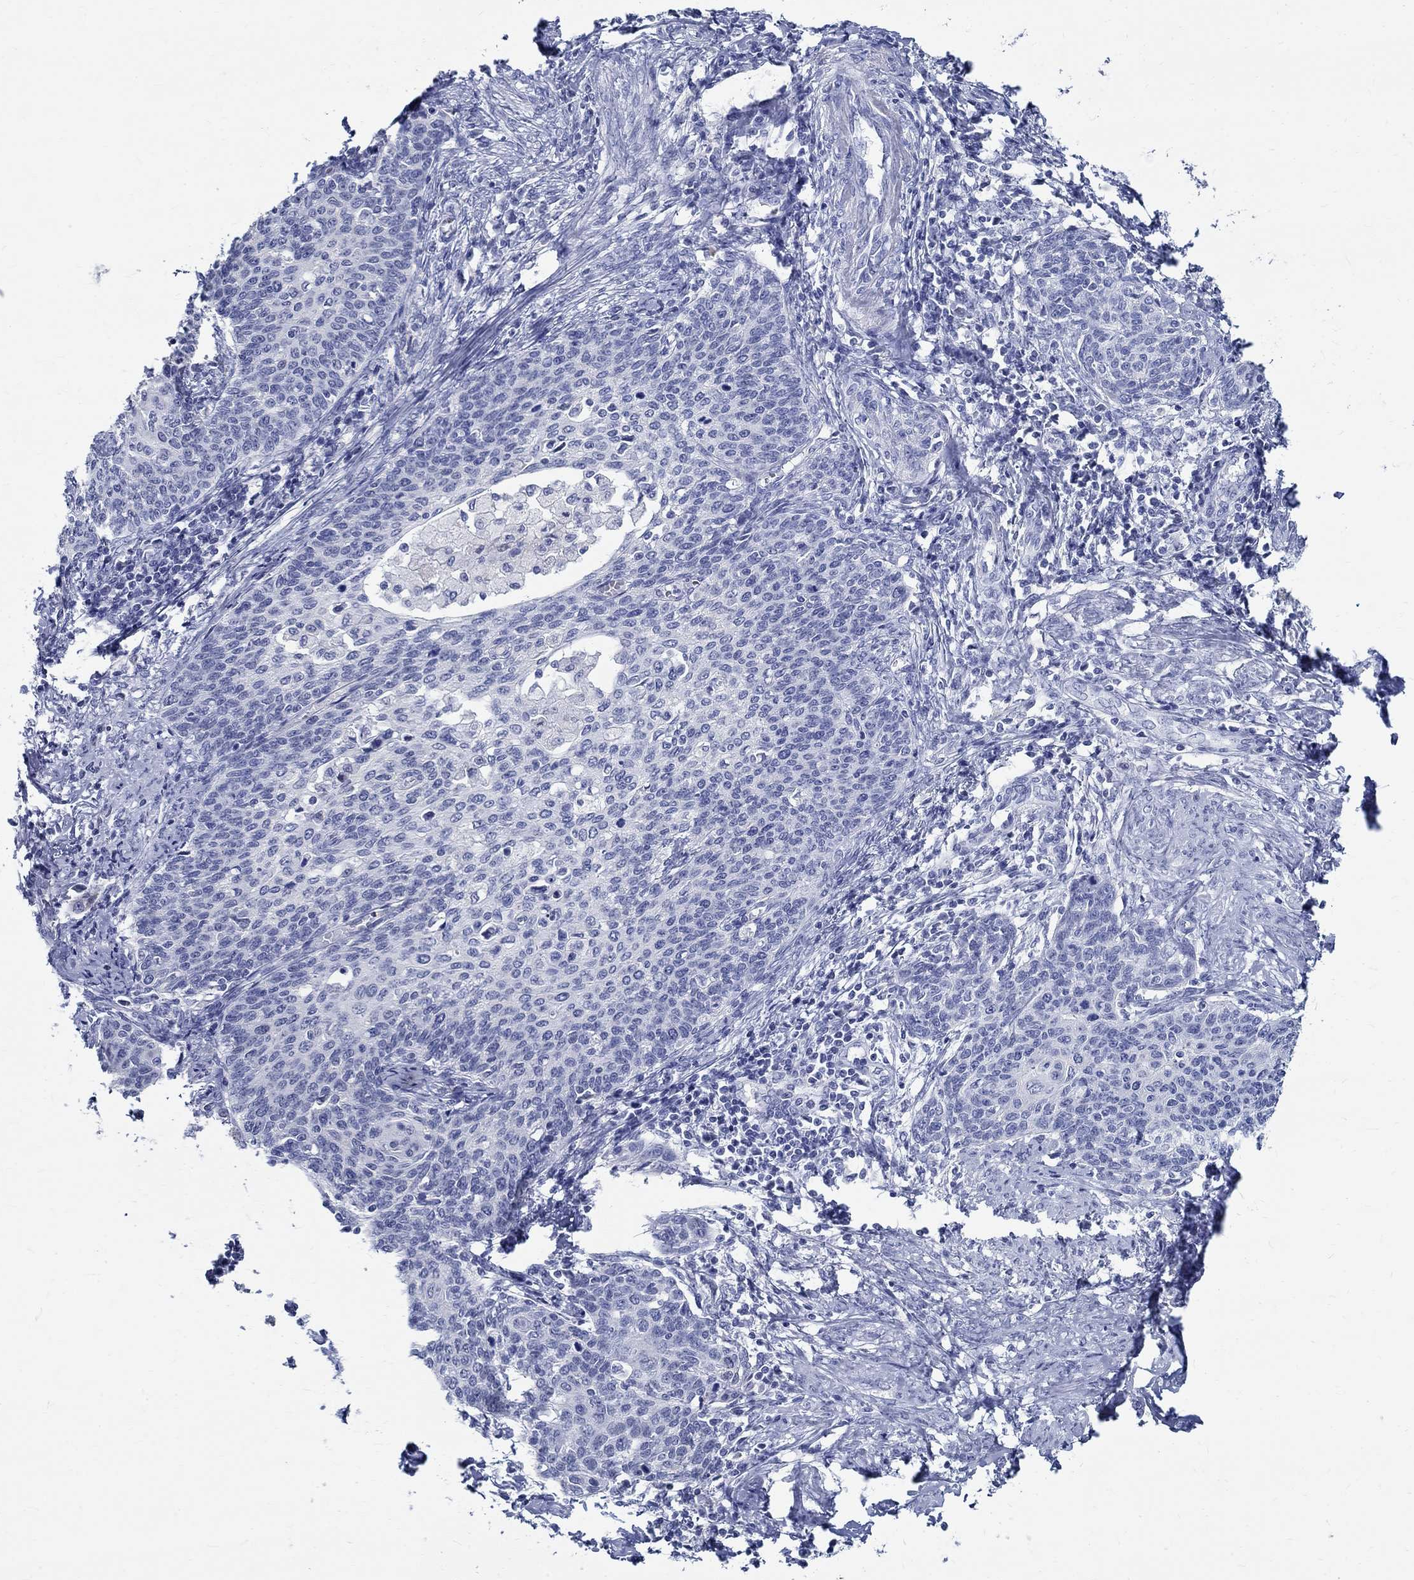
{"staining": {"intensity": "negative", "quantity": "none", "location": "none"}, "tissue": "cervical cancer", "cell_type": "Tumor cells", "image_type": "cancer", "snomed": [{"axis": "morphology", "description": "Normal tissue, NOS"}, {"axis": "morphology", "description": "Squamous cell carcinoma, NOS"}, {"axis": "topography", "description": "Cervix"}], "caption": "IHC micrograph of neoplastic tissue: human cervical cancer stained with DAB (3,3'-diaminobenzidine) displays no significant protein expression in tumor cells.", "gene": "BSPRY", "patient": {"sex": "female", "age": 39}}